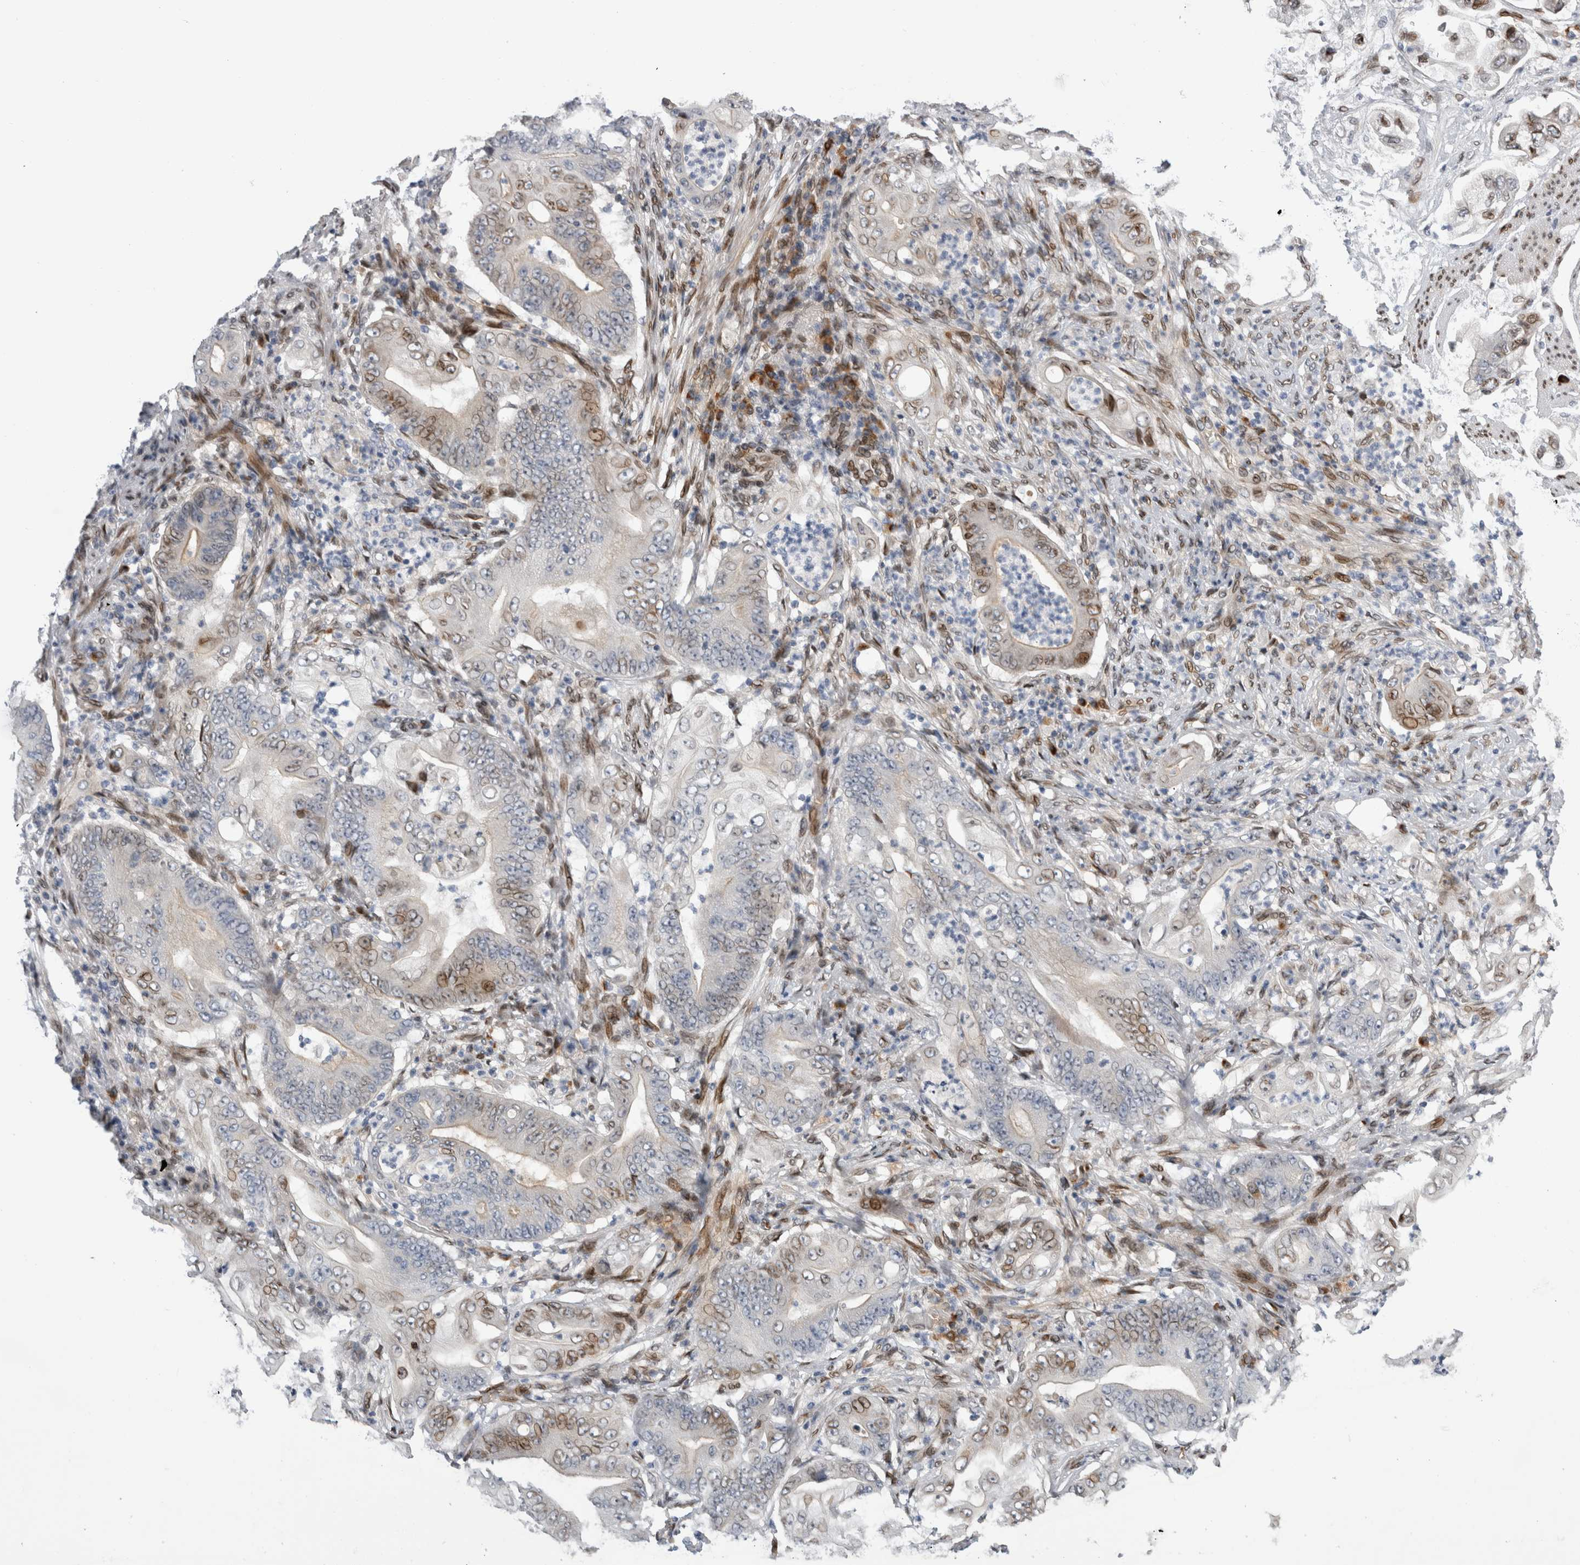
{"staining": {"intensity": "weak", "quantity": "25%-75%", "location": "cytoplasmic/membranous,nuclear"}, "tissue": "stomach cancer", "cell_type": "Tumor cells", "image_type": "cancer", "snomed": [{"axis": "morphology", "description": "Adenocarcinoma, NOS"}, {"axis": "topography", "description": "Stomach"}], "caption": "Stomach cancer (adenocarcinoma) stained for a protein (brown) reveals weak cytoplasmic/membranous and nuclear positive positivity in approximately 25%-75% of tumor cells.", "gene": "DMTN", "patient": {"sex": "female", "age": 73}}